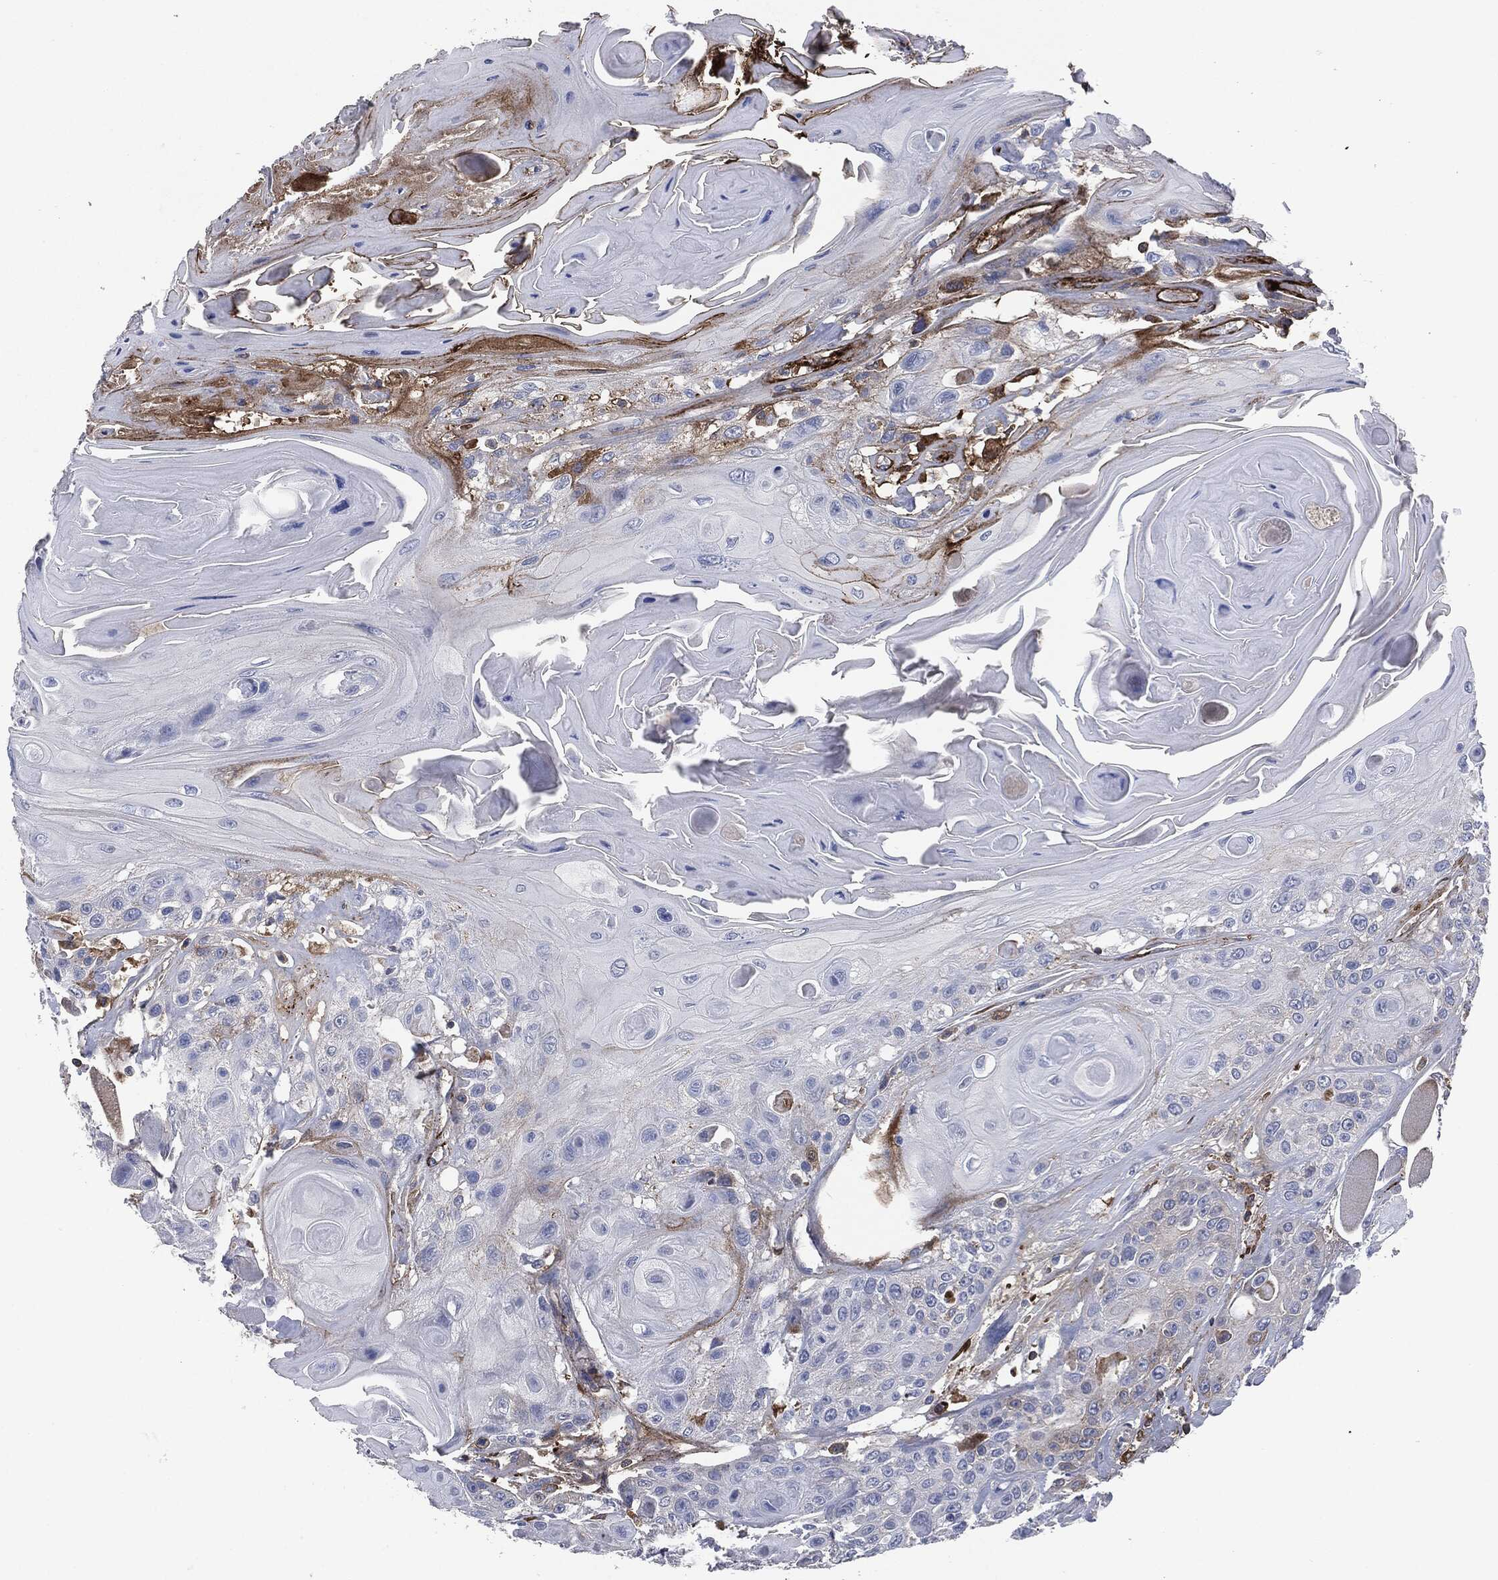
{"staining": {"intensity": "strong", "quantity": "<25%", "location": "cytoplasmic/membranous"}, "tissue": "head and neck cancer", "cell_type": "Tumor cells", "image_type": "cancer", "snomed": [{"axis": "morphology", "description": "Squamous cell carcinoma, NOS"}, {"axis": "topography", "description": "Head-Neck"}], "caption": "Protein analysis of squamous cell carcinoma (head and neck) tissue reveals strong cytoplasmic/membranous expression in about <25% of tumor cells. The protein is shown in brown color, while the nuclei are stained blue.", "gene": "APOB", "patient": {"sex": "female", "age": 59}}